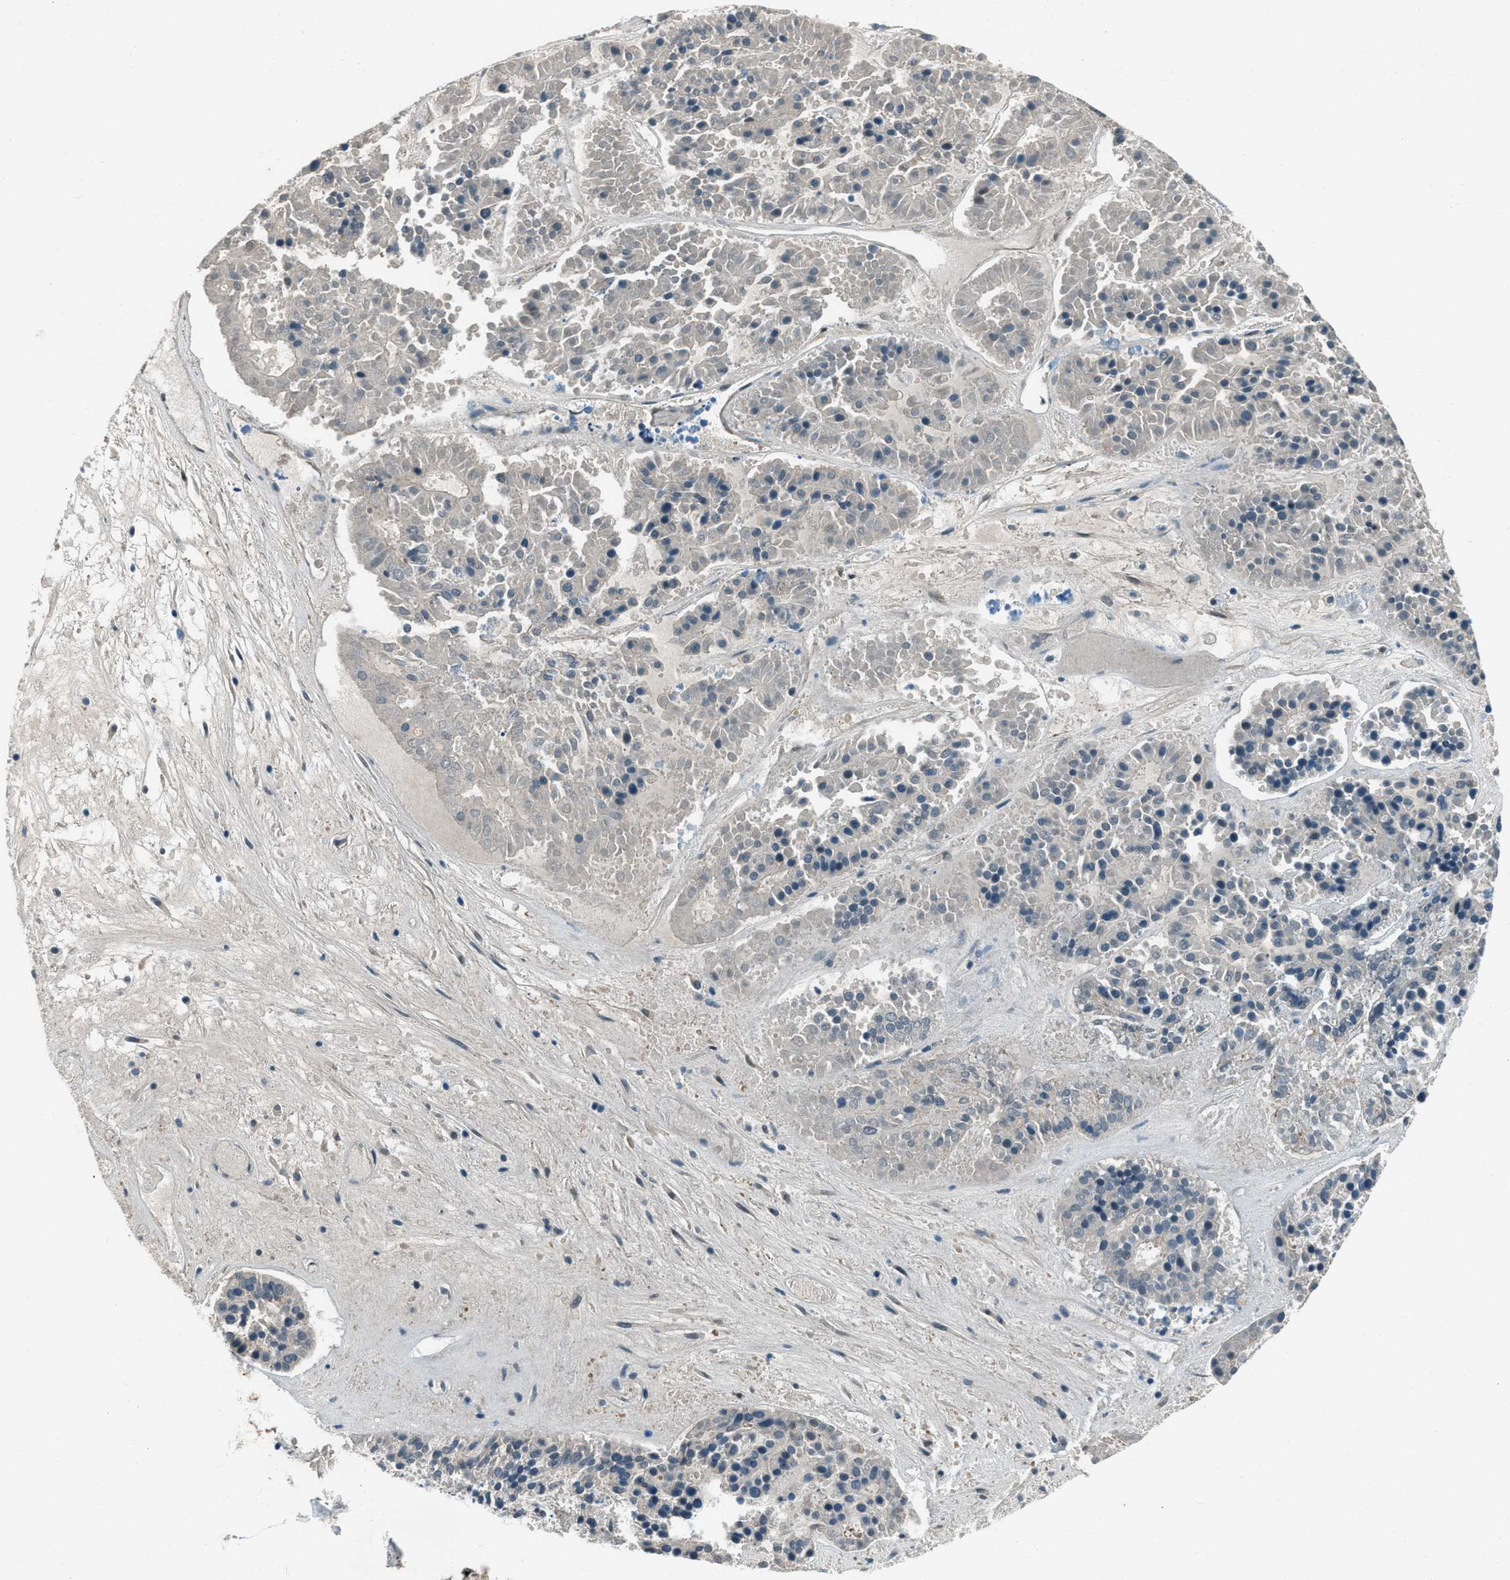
{"staining": {"intensity": "negative", "quantity": "none", "location": "none"}, "tissue": "pancreatic cancer", "cell_type": "Tumor cells", "image_type": "cancer", "snomed": [{"axis": "morphology", "description": "Adenocarcinoma, NOS"}, {"axis": "topography", "description": "Pancreas"}], "caption": "A histopathology image of pancreatic cancer stained for a protein demonstrates no brown staining in tumor cells. The staining was performed using DAB to visualize the protein expression in brown, while the nuclei were stained in blue with hematoxylin (Magnification: 20x).", "gene": "SVIL", "patient": {"sex": "male", "age": 50}}